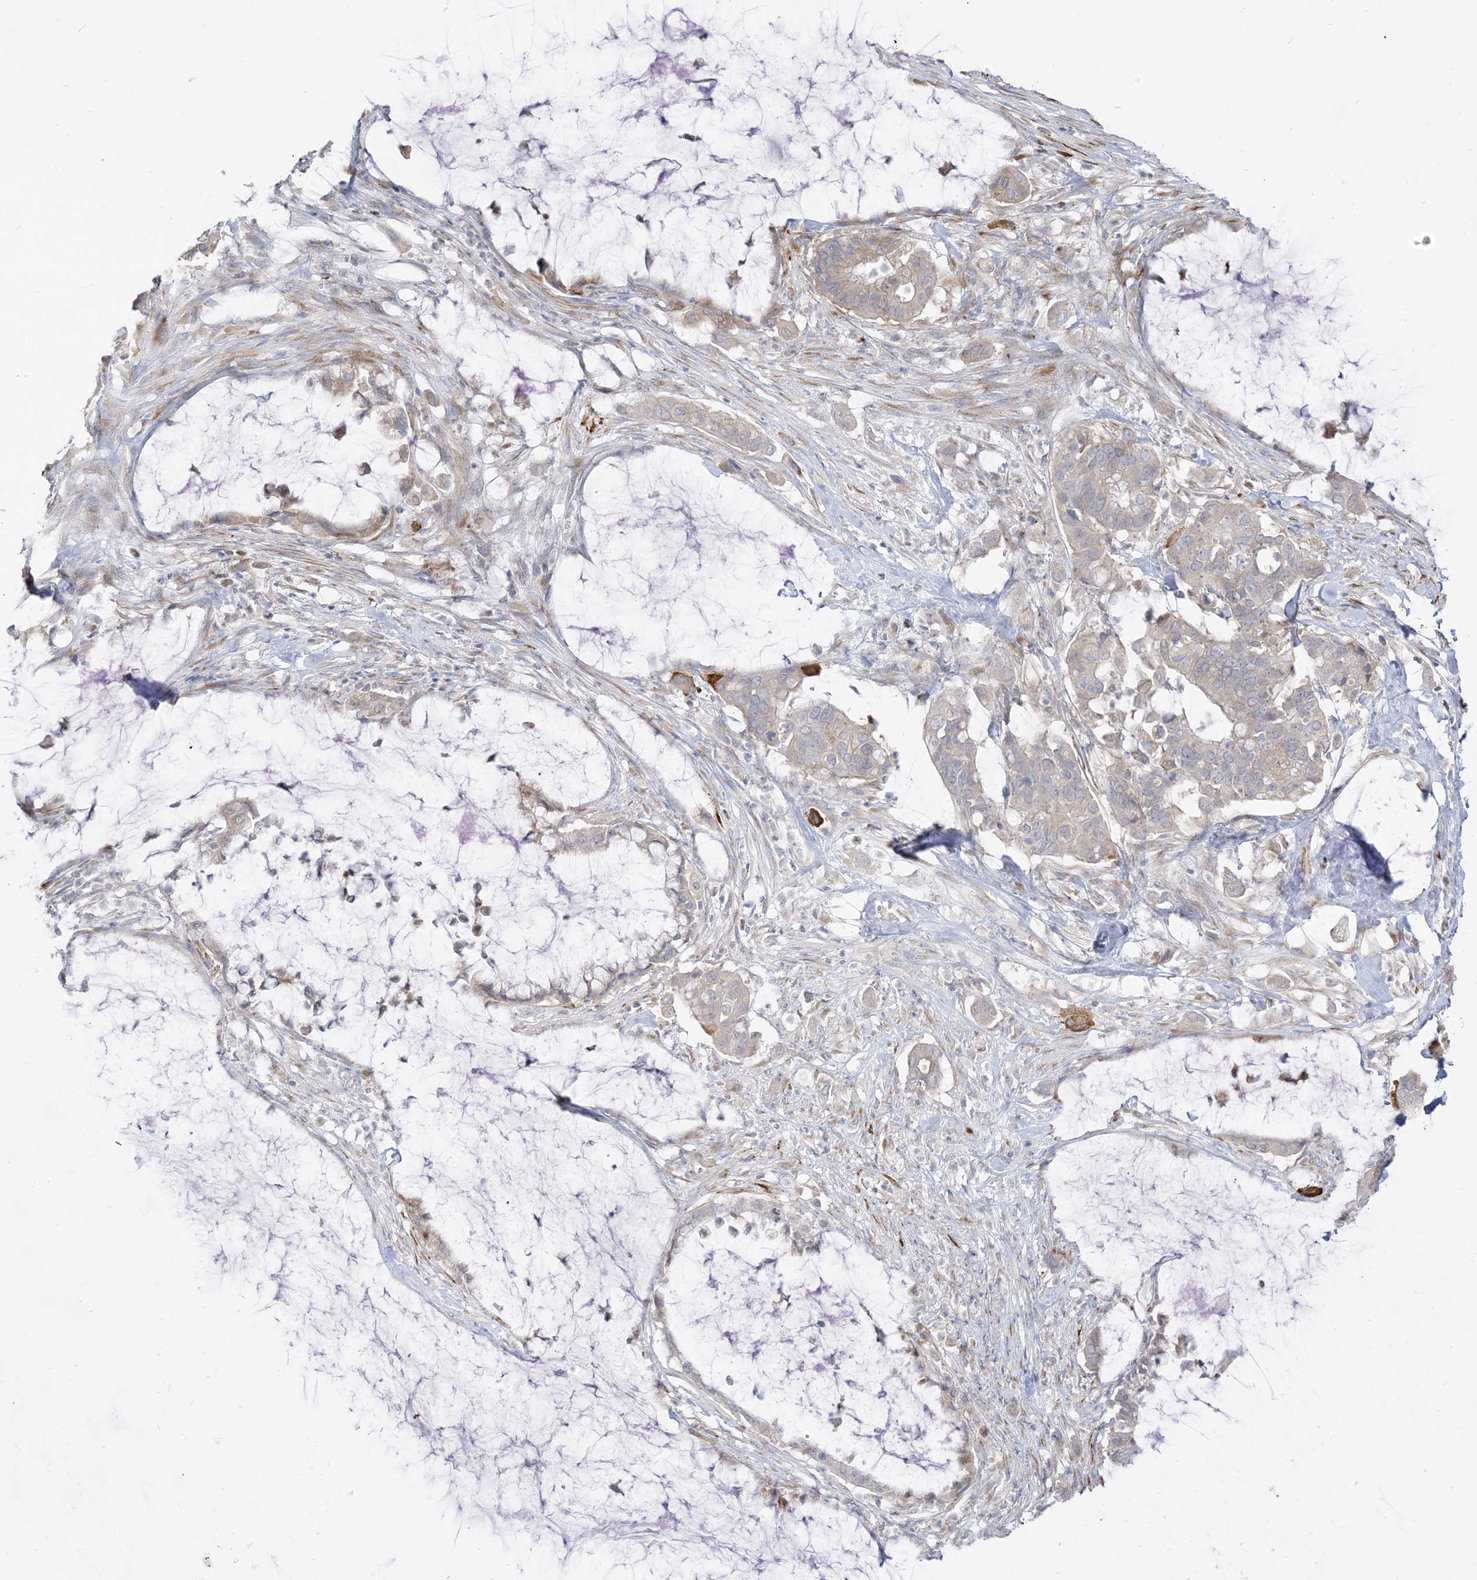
{"staining": {"intensity": "weak", "quantity": "<25%", "location": "cytoplasmic/membranous"}, "tissue": "pancreatic cancer", "cell_type": "Tumor cells", "image_type": "cancer", "snomed": [{"axis": "morphology", "description": "Adenocarcinoma, NOS"}, {"axis": "topography", "description": "Pancreas"}], "caption": "Adenocarcinoma (pancreatic) was stained to show a protein in brown. There is no significant expression in tumor cells. (IHC, brightfield microscopy, high magnification).", "gene": "LOXL3", "patient": {"sex": "male", "age": 41}}